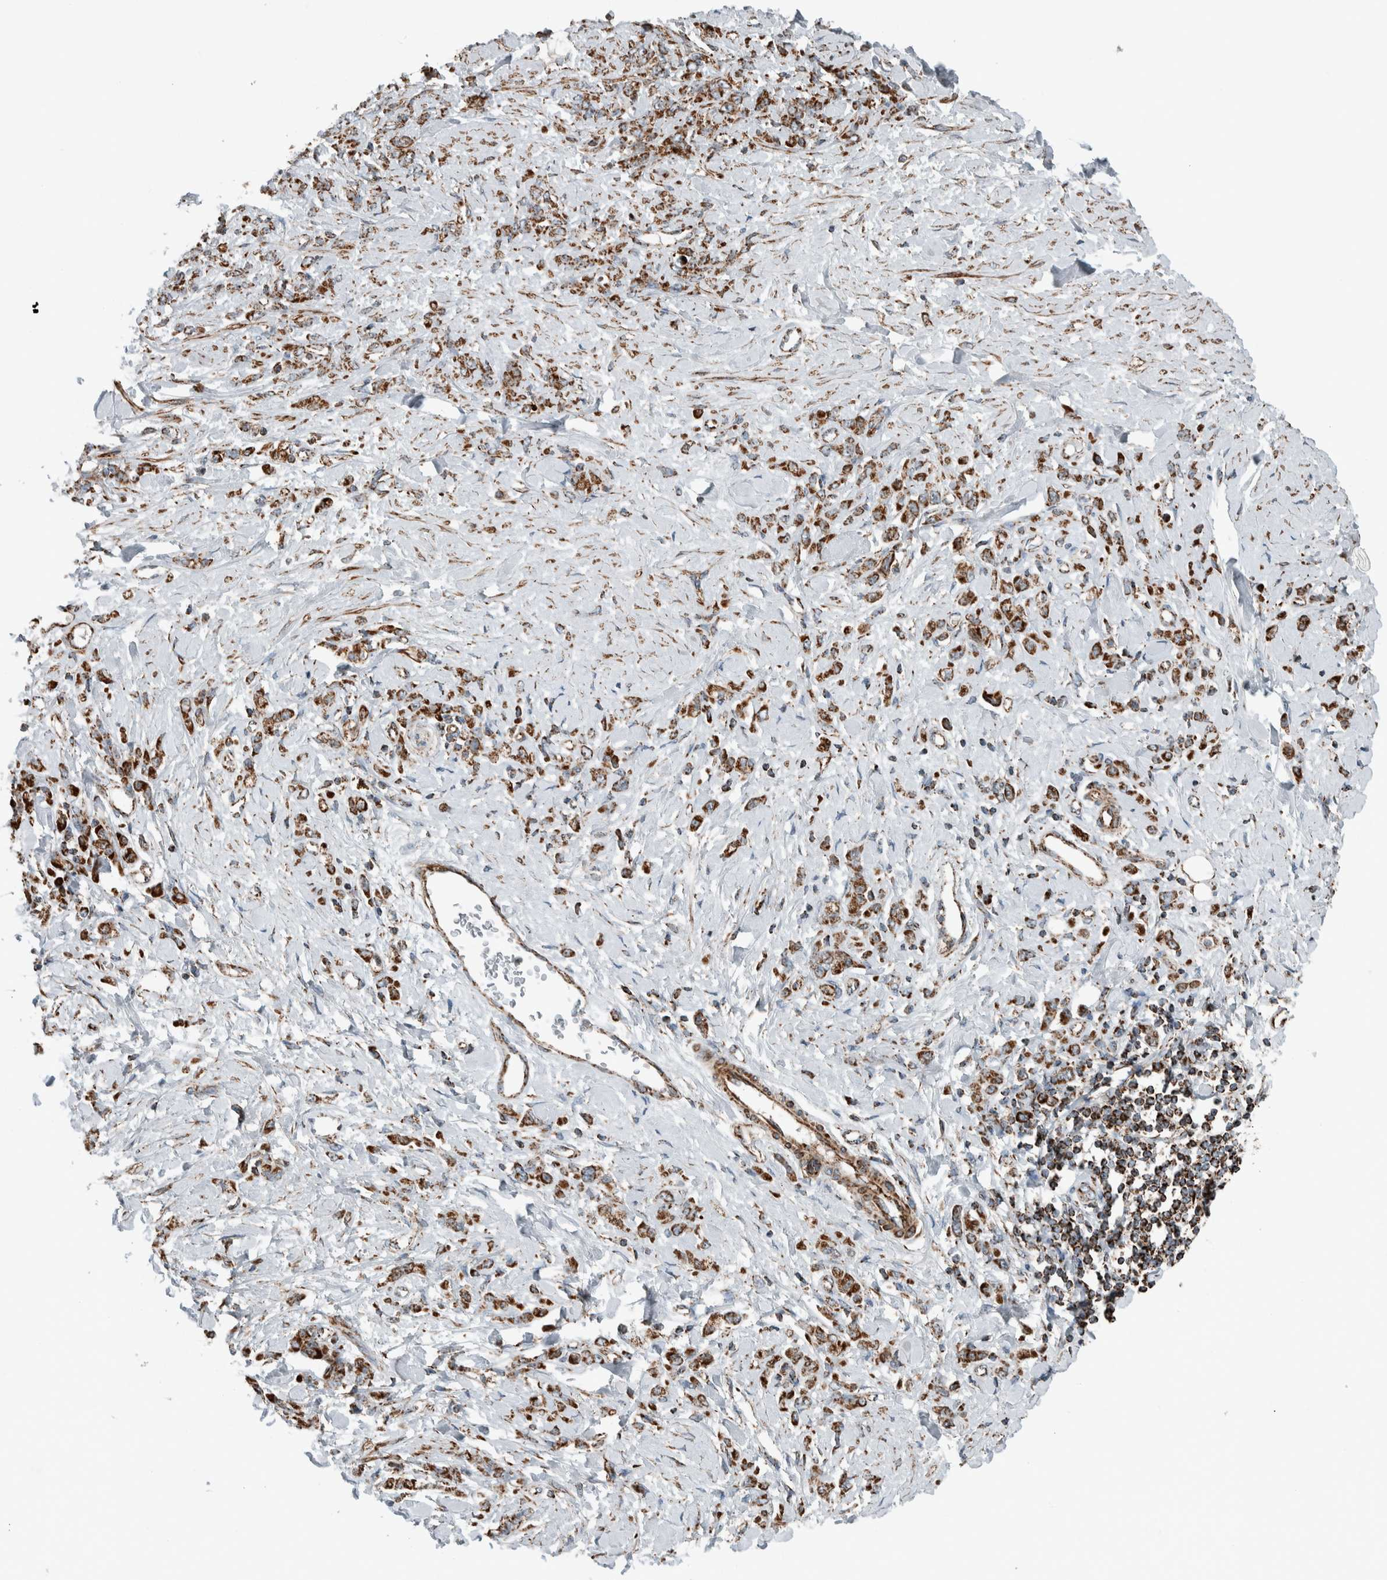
{"staining": {"intensity": "strong", "quantity": ">75%", "location": "cytoplasmic/membranous"}, "tissue": "stomach cancer", "cell_type": "Tumor cells", "image_type": "cancer", "snomed": [{"axis": "morphology", "description": "Normal tissue, NOS"}, {"axis": "morphology", "description": "Adenocarcinoma, NOS"}, {"axis": "topography", "description": "Stomach"}], "caption": "Stomach adenocarcinoma stained for a protein reveals strong cytoplasmic/membranous positivity in tumor cells.", "gene": "CNTROB", "patient": {"sex": "male", "age": 82}}